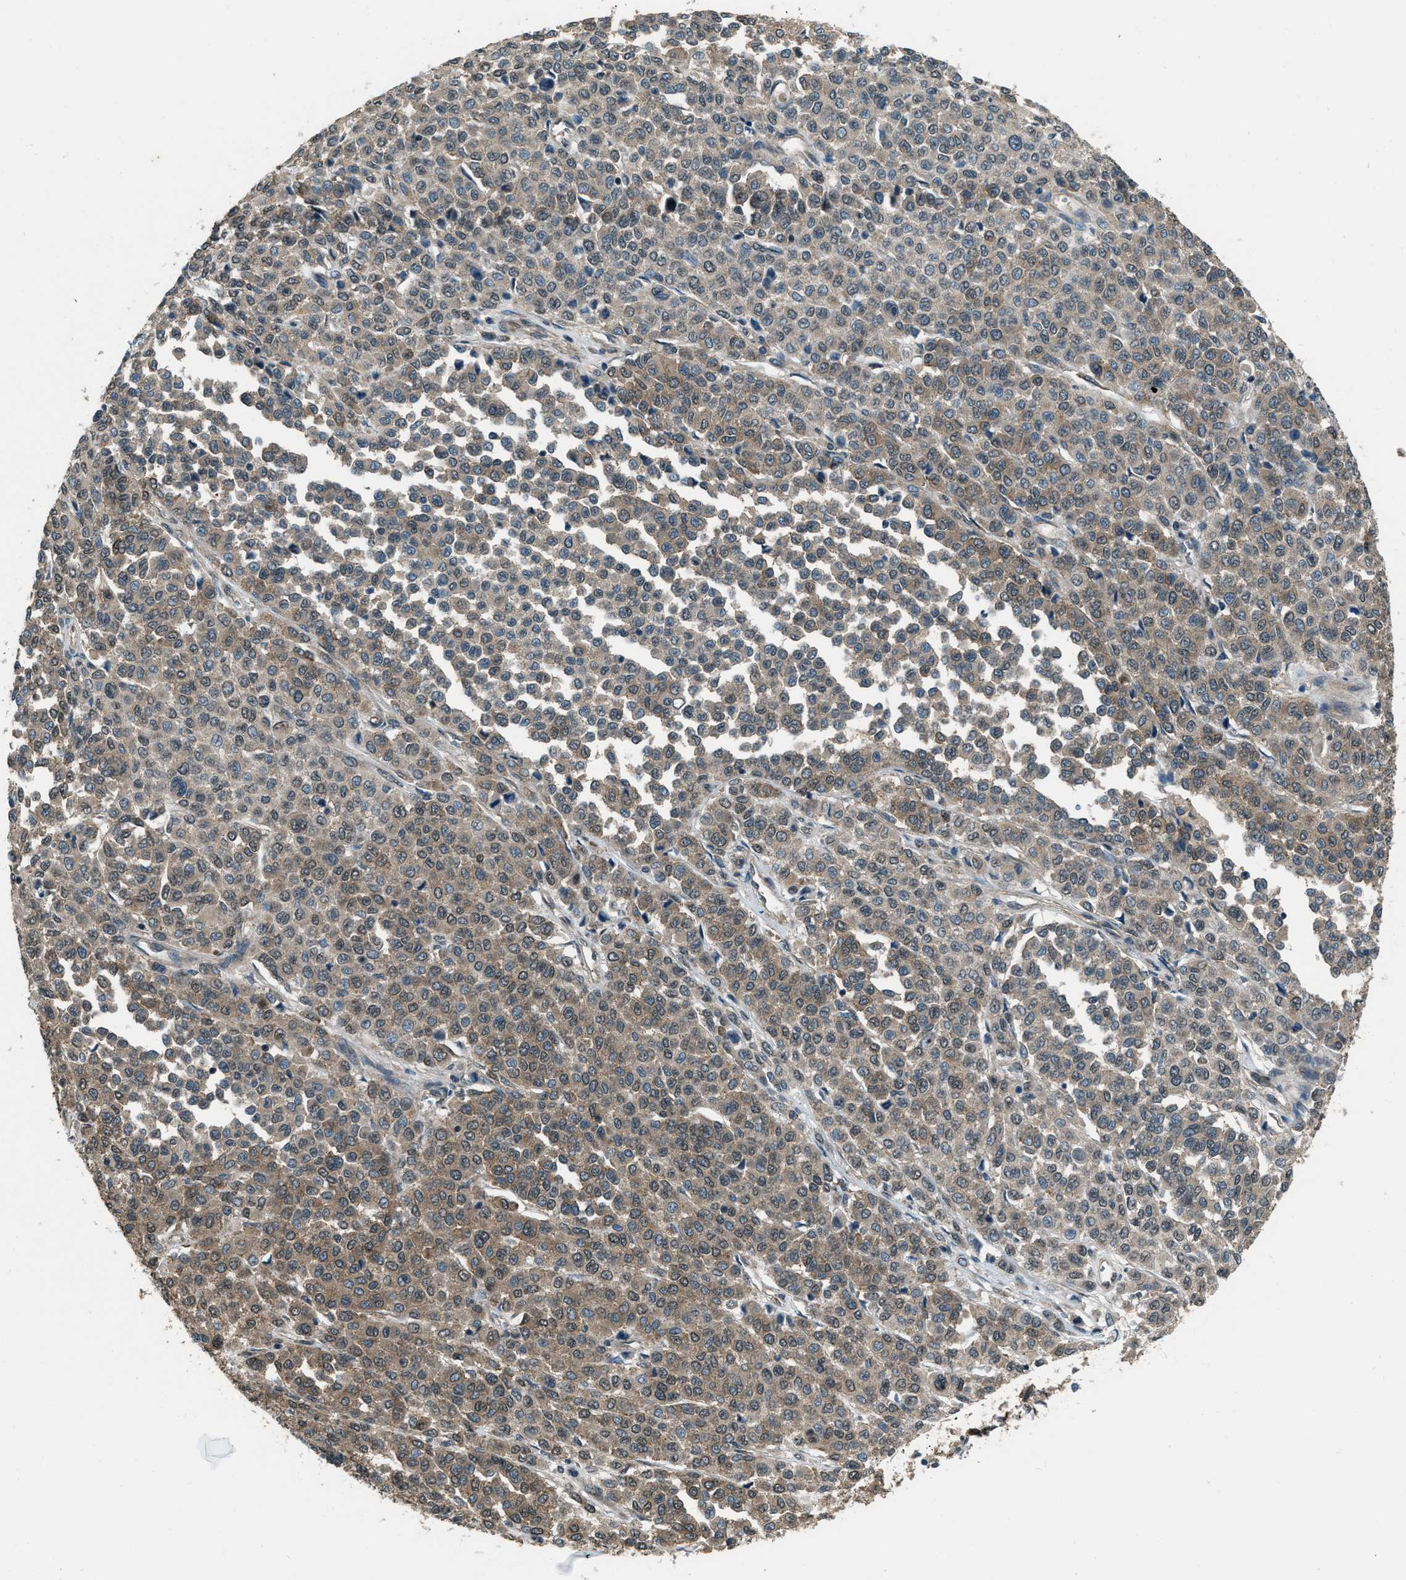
{"staining": {"intensity": "weak", "quantity": ">75%", "location": "cytoplasmic/membranous"}, "tissue": "melanoma", "cell_type": "Tumor cells", "image_type": "cancer", "snomed": [{"axis": "morphology", "description": "Malignant melanoma, Metastatic site"}, {"axis": "topography", "description": "Pancreas"}], "caption": "This is an image of immunohistochemistry staining of melanoma, which shows weak expression in the cytoplasmic/membranous of tumor cells.", "gene": "SVIL", "patient": {"sex": "female", "age": 30}}